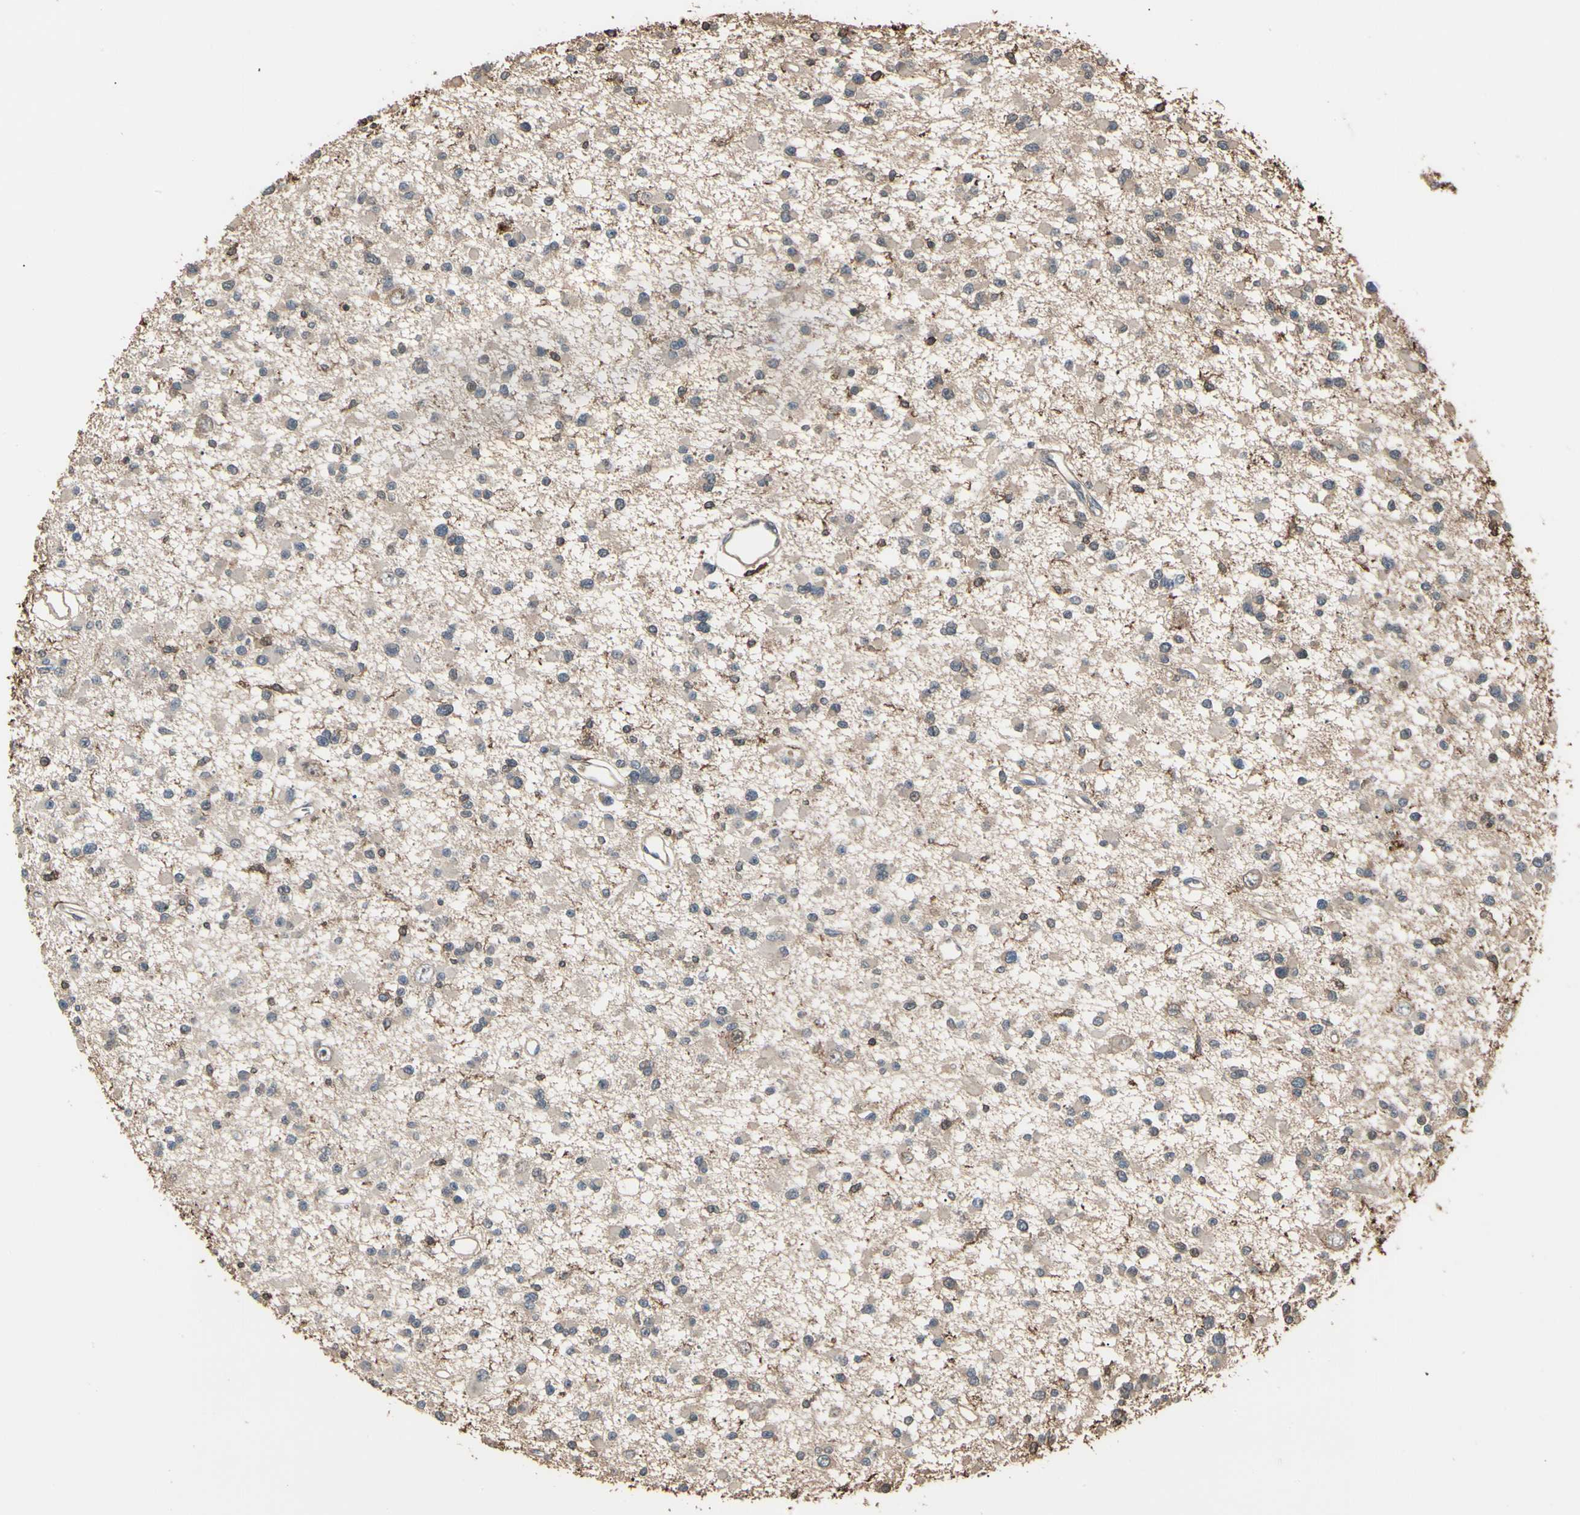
{"staining": {"intensity": "negative", "quantity": "none", "location": "none"}, "tissue": "glioma", "cell_type": "Tumor cells", "image_type": "cancer", "snomed": [{"axis": "morphology", "description": "Glioma, malignant, Low grade"}, {"axis": "topography", "description": "Brain"}], "caption": "There is no significant staining in tumor cells of glioma. (DAB immunohistochemistry visualized using brightfield microscopy, high magnification).", "gene": "MAPK13", "patient": {"sex": "female", "age": 22}}